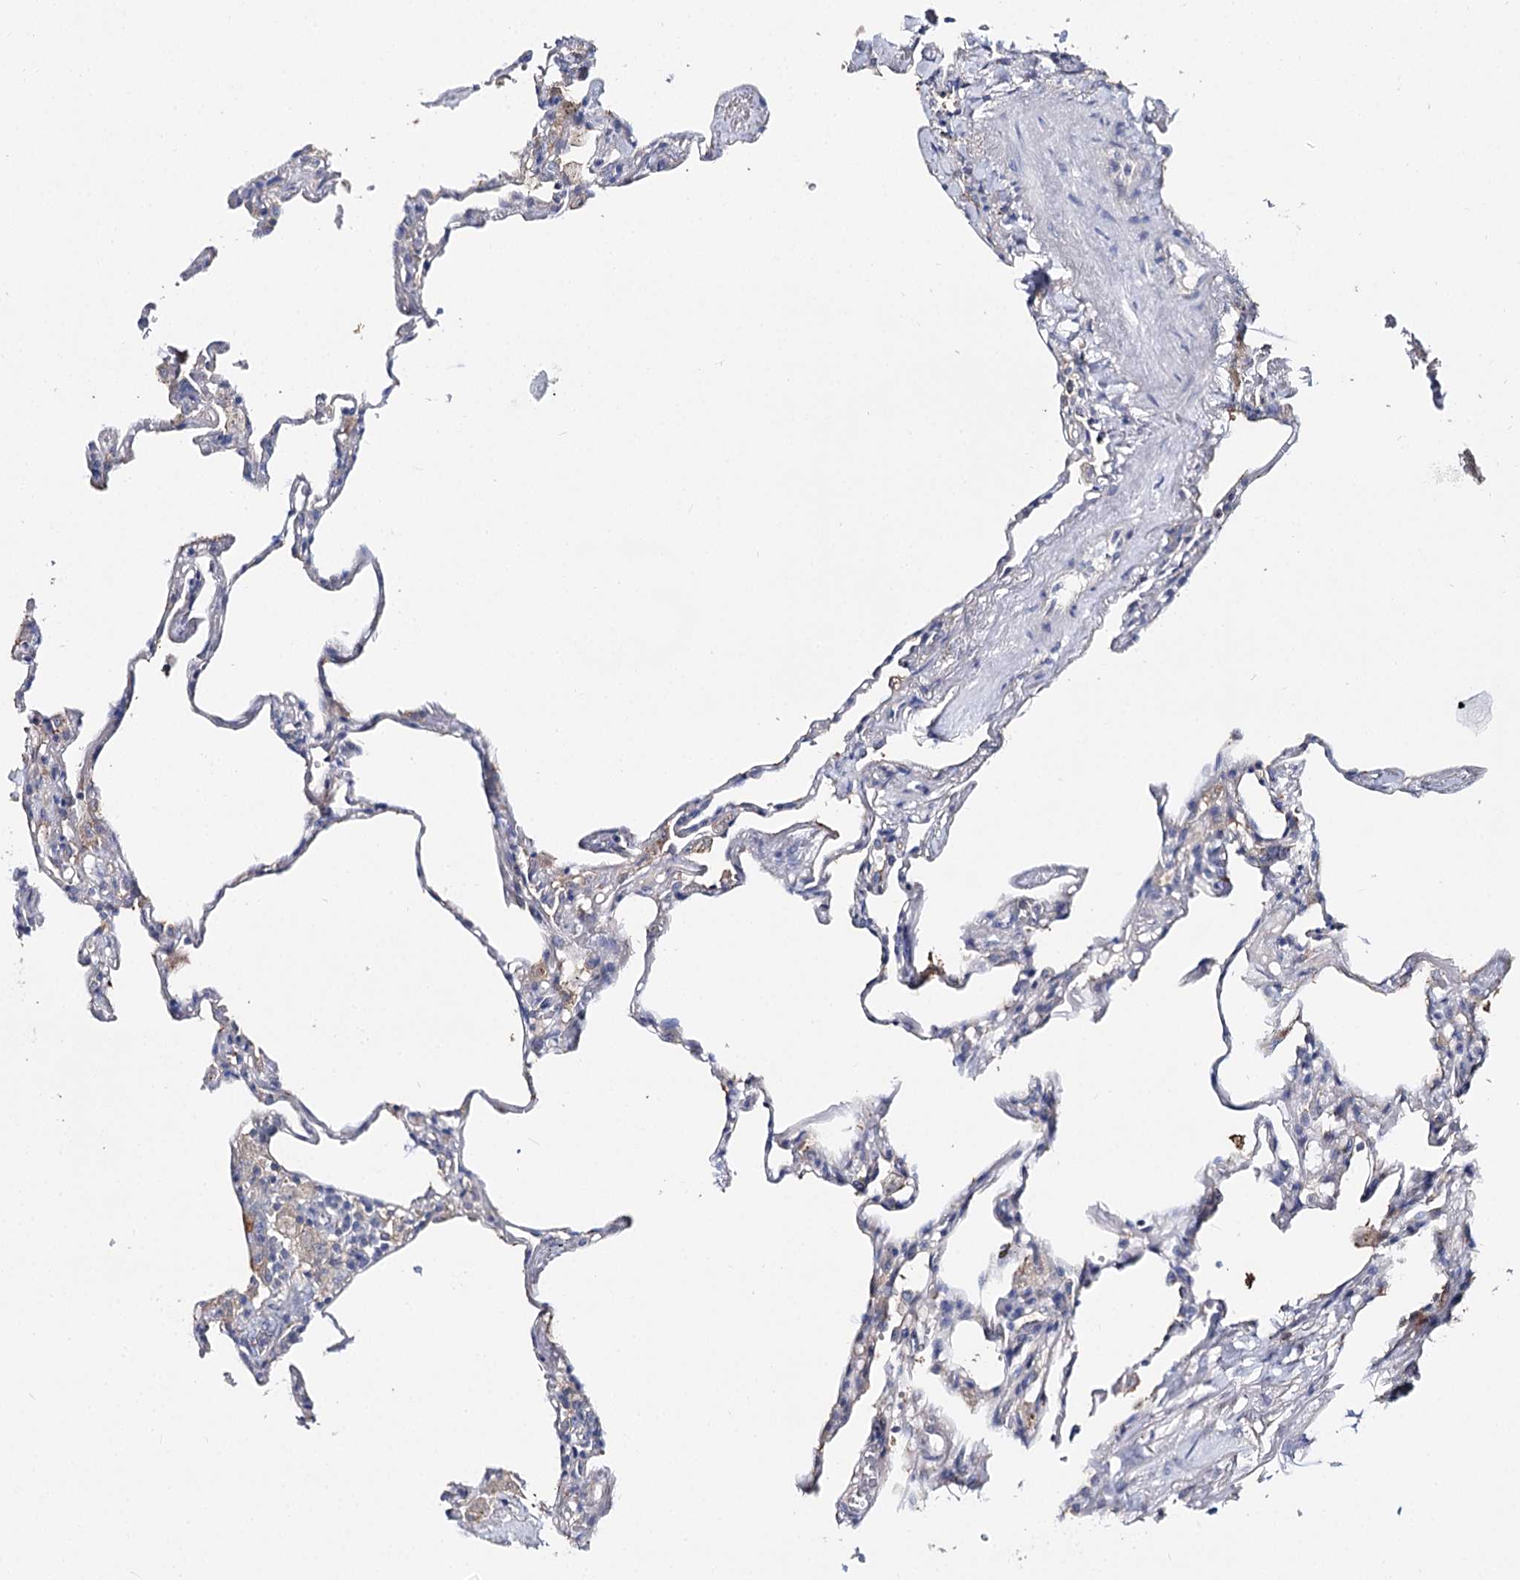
{"staining": {"intensity": "negative", "quantity": "none", "location": "none"}, "tissue": "lung", "cell_type": "Alveolar cells", "image_type": "normal", "snomed": [{"axis": "morphology", "description": "Normal tissue, NOS"}, {"axis": "topography", "description": "Lung"}], "caption": "Alveolar cells show no significant staining in benign lung. (Immunohistochemistry (ihc), brightfield microscopy, high magnification).", "gene": "UGP2", "patient": {"sex": "male", "age": 59}}